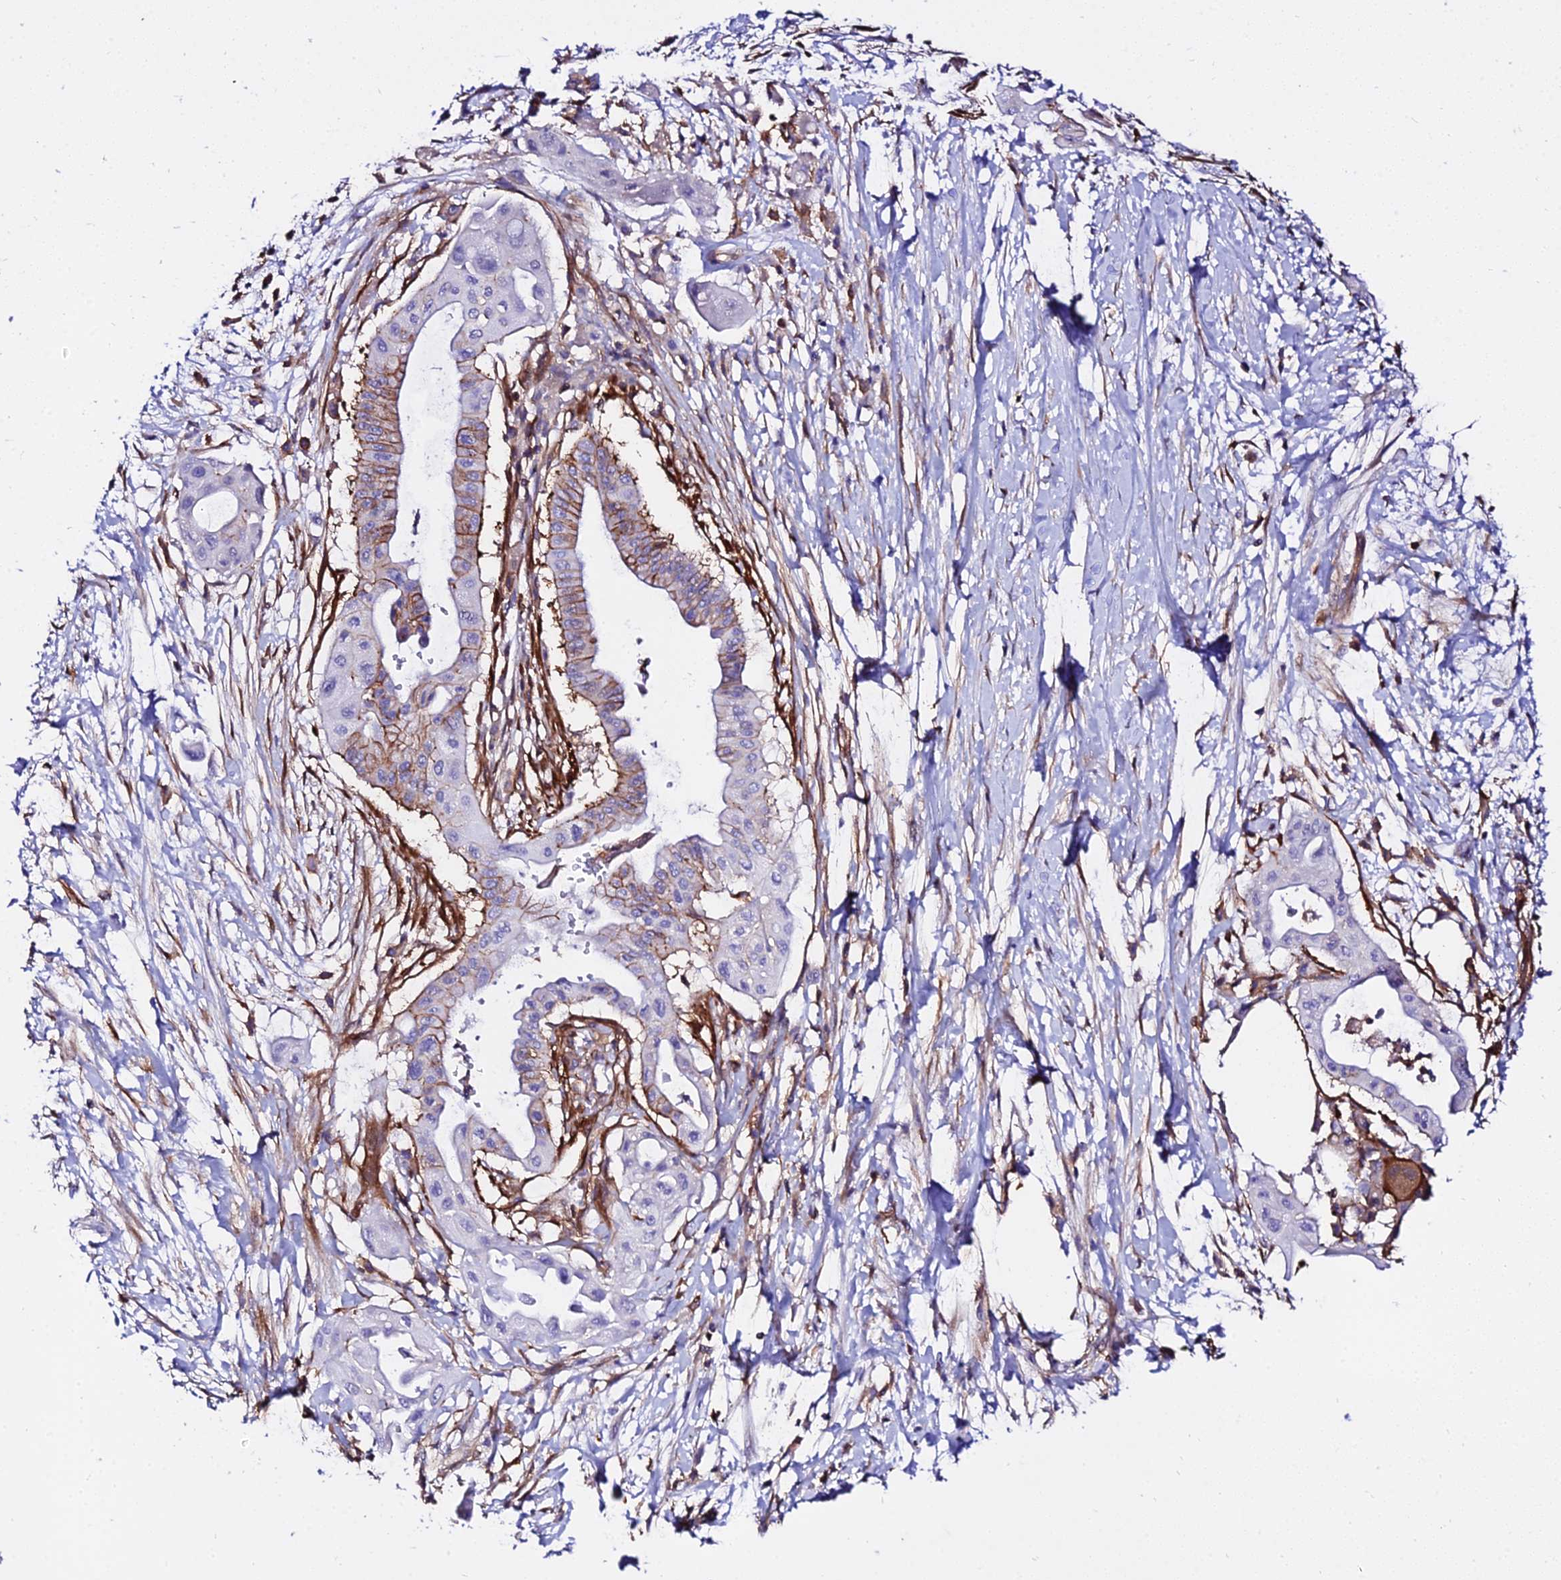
{"staining": {"intensity": "moderate", "quantity": "25%-75%", "location": "cytoplasmic/membranous"}, "tissue": "pancreatic cancer", "cell_type": "Tumor cells", "image_type": "cancer", "snomed": [{"axis": "morphology", "description": "Adenocarcinoma, NOS"}, {"axis": "topography", "description": "Pancreas"}], "caption": "Immunohistochemical staining of pancreatic cancer (adenocarcinoma) exhibits moderate cytoplasmic/membranous protein expression in about 25%-75% of tumor cells.", "gene": "CSRP1", "patient": {"sex": "male", "age": 68}}